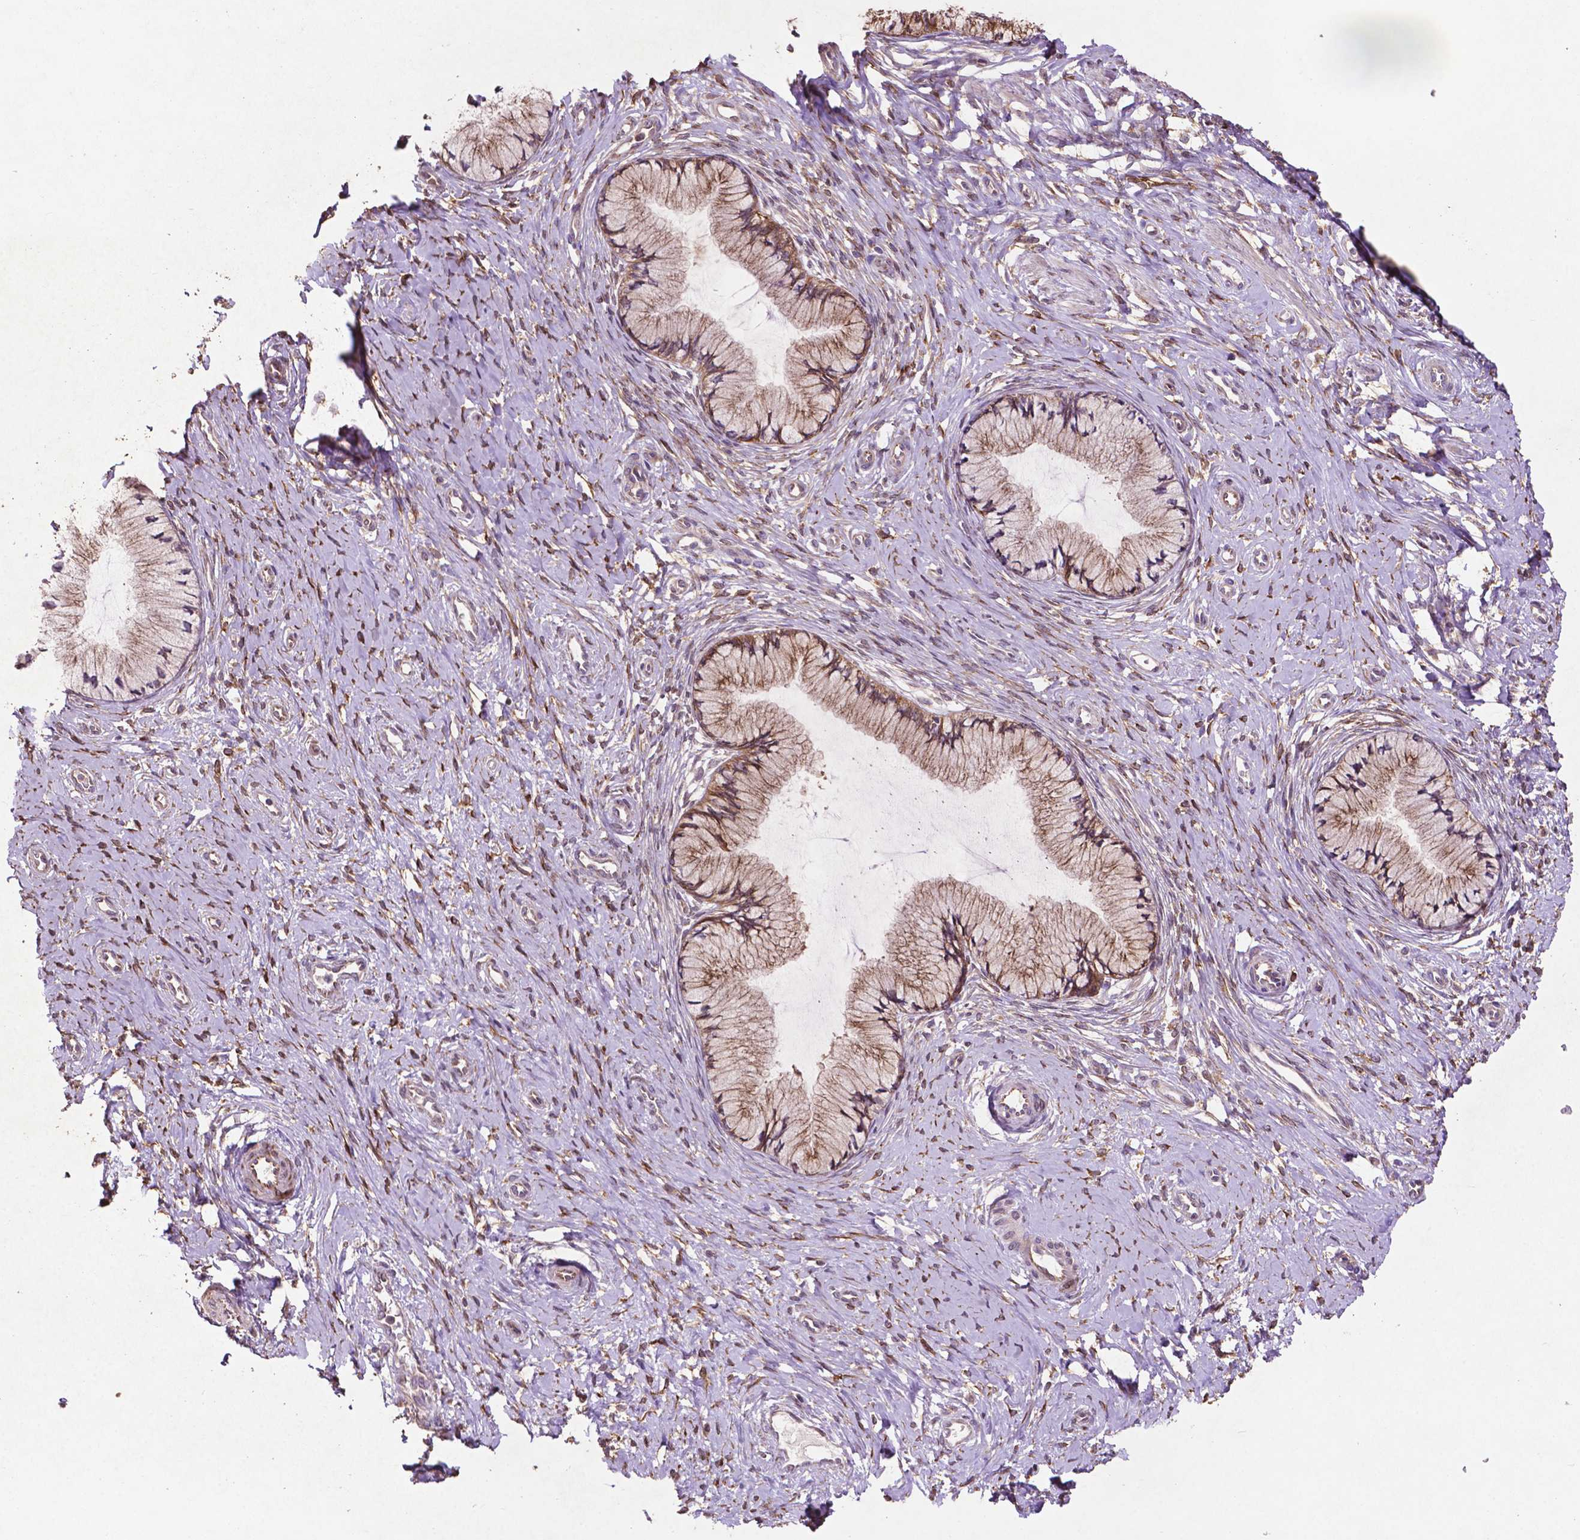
{"staining": {"intensity": "moderate", "quantity": ">75%", "location": "cytoplasmic/membranous"}, "tissue": "cervix", "cell_type": "Glandular cells", "image_type": "normal", "snomed": [{"axis": "morphology", "description": "Normal tissue, NOS"}, {"axis": "topography", "description": "Cervix"}], "caption": "Immunohistochemical staining of normal cervix demonstrates >75% levels of moderate cytoplasmic/membranous protein staining in approximately >75% of glandular cells.", "gene": "MBTPS1", "patient": {"sex": "female", "age": 37}}